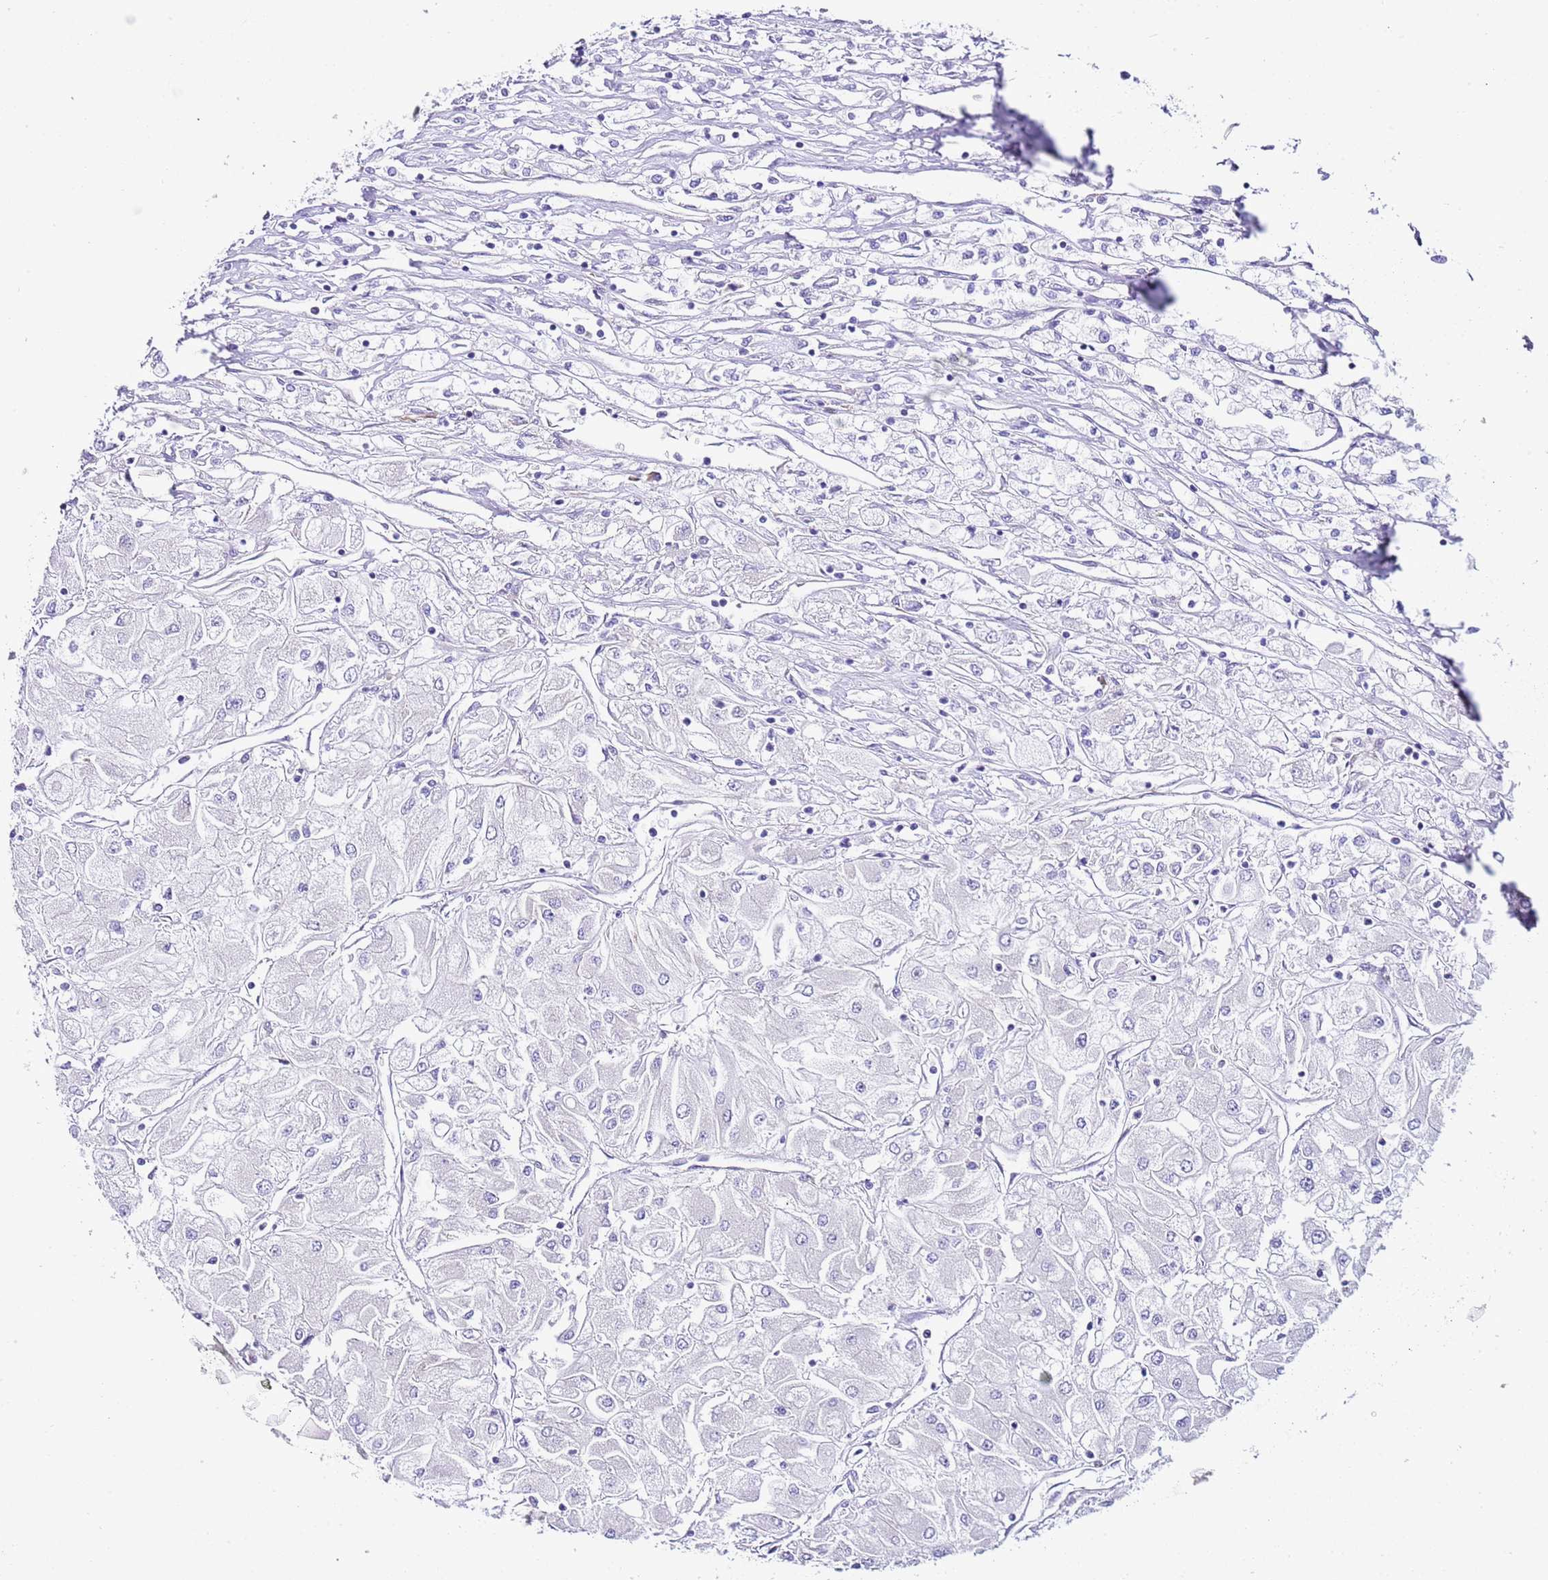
{"staining": {"intensity": "negative", "quantity": "none", "location": "none"}, "tissue": "renal cancer", "cell_type": "Tumor cells", "image_type": "cancer", "snomed": [{"axis": "morphology", "description": "Adenocarcinoma, NOS"}, {"axis": "topography", "description": "Kidney"}], "caption": "High power microscopy image of an immunohistochemistry (IHC) image of renal cancer (adenocarcinoma), revealing no significant expression in tumor cells.", "gene": "RPS10", "patient": {"sex": "male", "age": 80}}